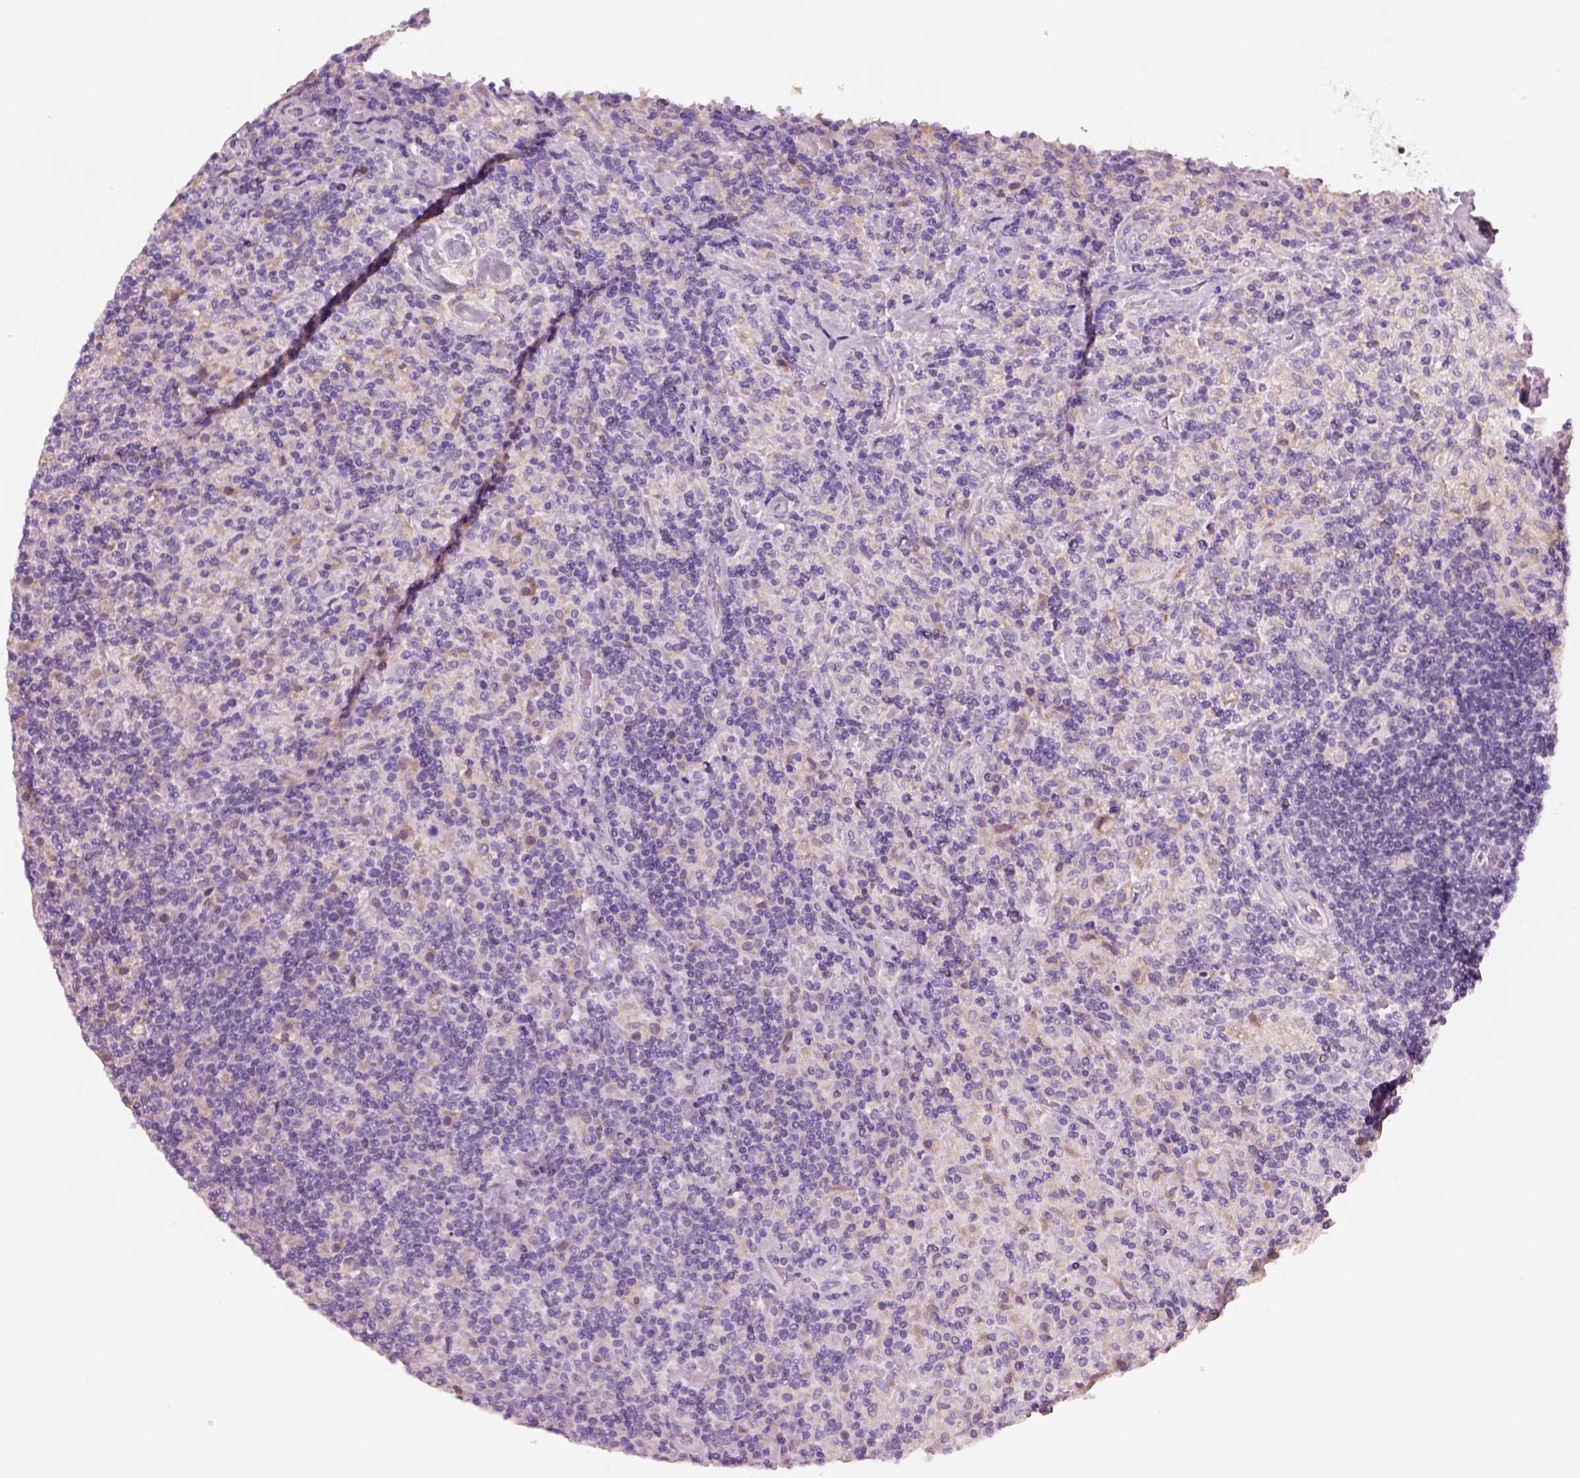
{"staining": {"intensity": "negative", "quantity": "none", "location": "none"}, "tissue": "lymphoma", "cell_type": "Tumor cells", "image_type": "cancer", "snomed": [{"axis": "morphology", "description": "Hodgkin's disease, NOS"}, {"axis": "topography", "description": "Lymph node"}], "caption": "This histopathology image is of Hodgkin's disease stained with immunohistochemistry (IHC) to label a protein in brown with the nuclei are counter-stained blue. There is no positivity in tumor cells. (Immunohistochemistry, brightfield microscopy, high magnification).", "gene": "PNOC", "patient": {"sex": "male", "age": 70}}